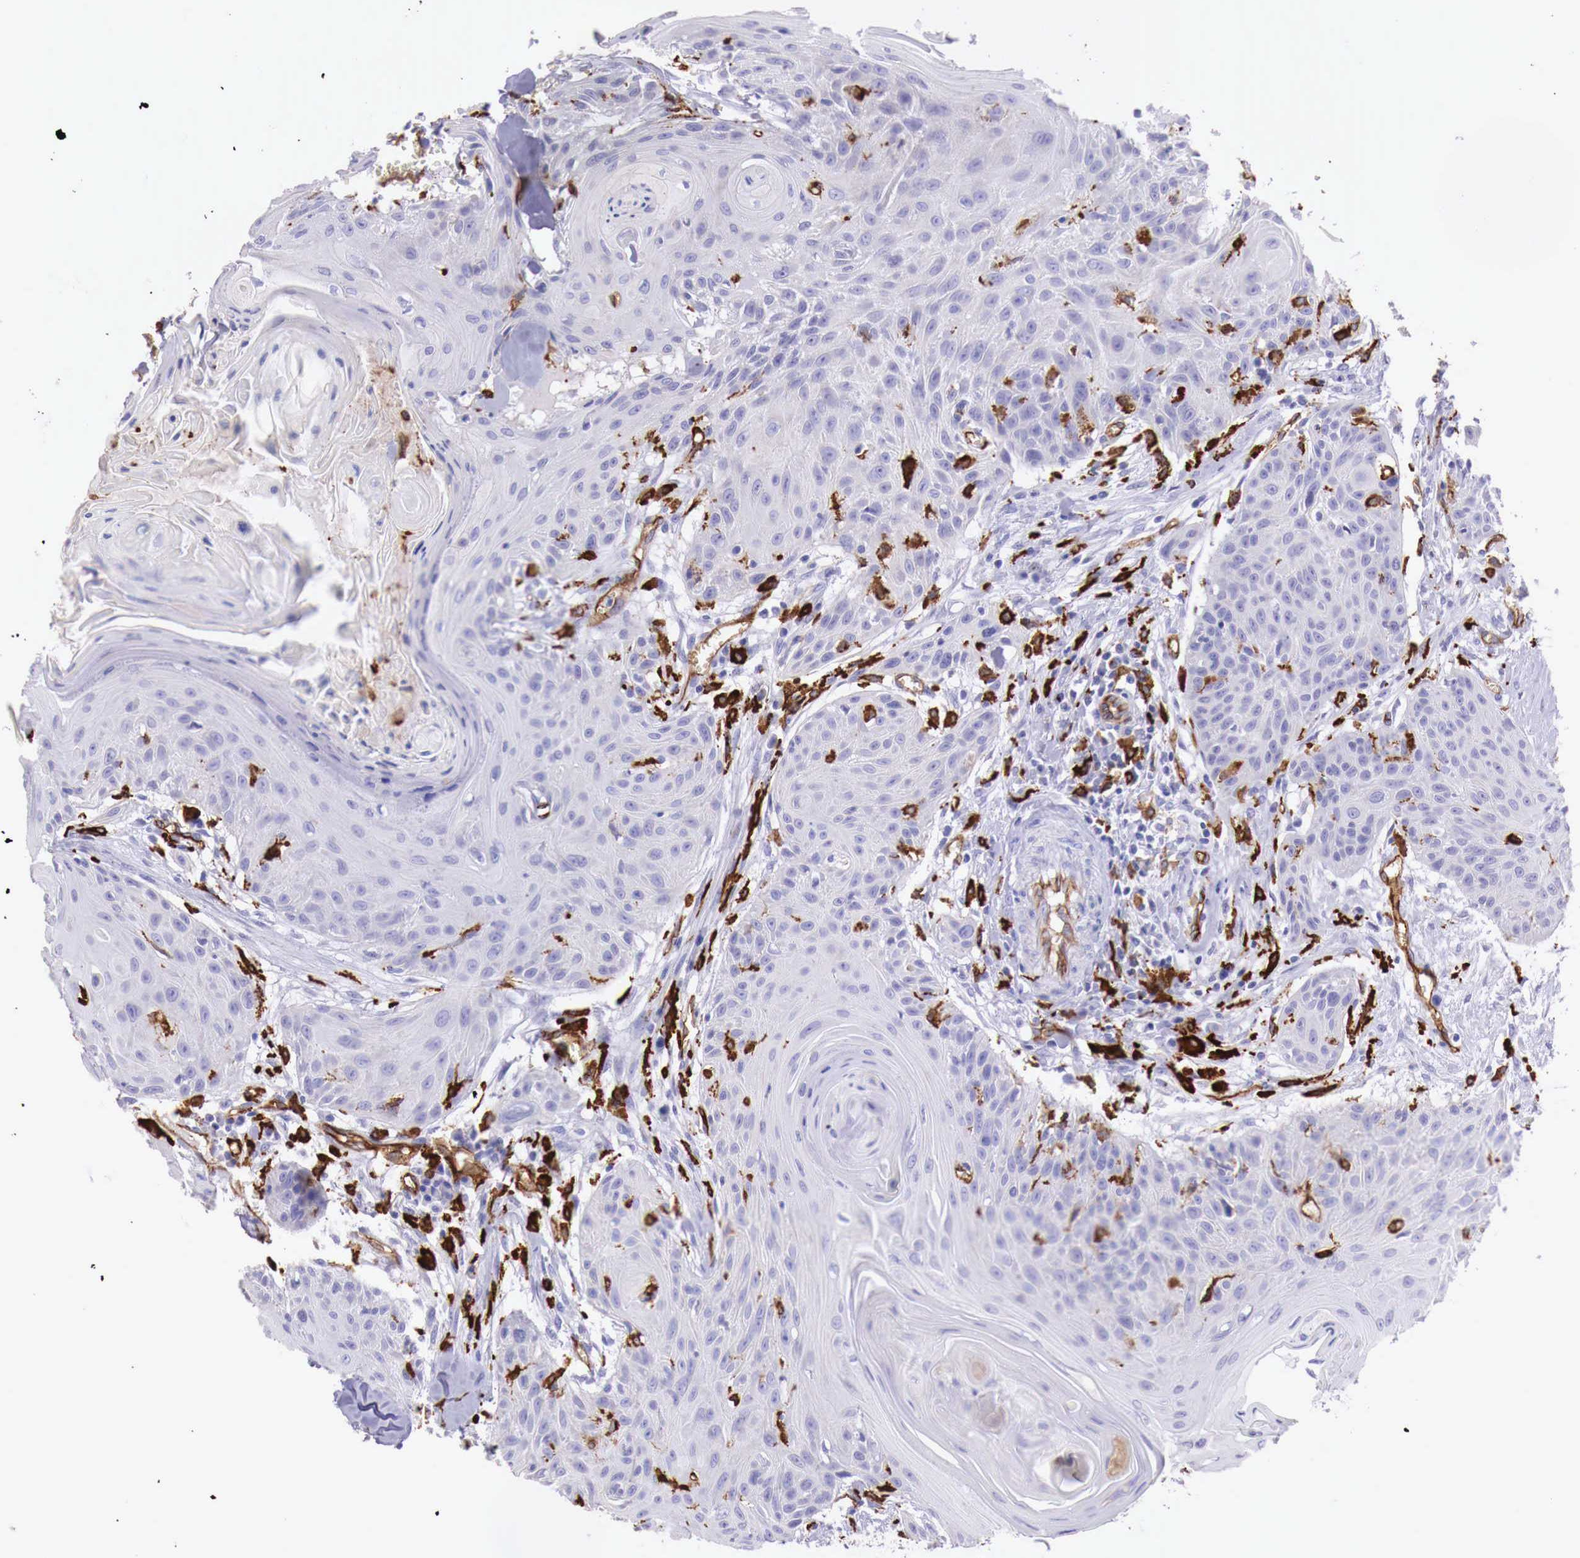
{"staining": {"intensity": "negative", "quantity": "none", "location": "none"}, "tissue": "head and neck cancer", "cell_type": "Tumor cells", "image_type": "cancer", "snomed": [{"axis": "morphology", "description": "Squamous cell carcinoma, NOS"}, {"axis": "morphology", "description": "Squamous cell carcinoma, metastatic, NOS"}, {"axis": "topography", "description": "Lymph node"}, {"axis": "topography", "description": "Salivary gland"}, {"axis": "topography", "description": "Head-Neck"}], "caption": "Human squamous cell carcinoma (head and neck) stained for a protein using IHC demonstrates no expression in tumor cells.", "gene": "MSR1", "patient": {"sex": "female", "age": 74}}